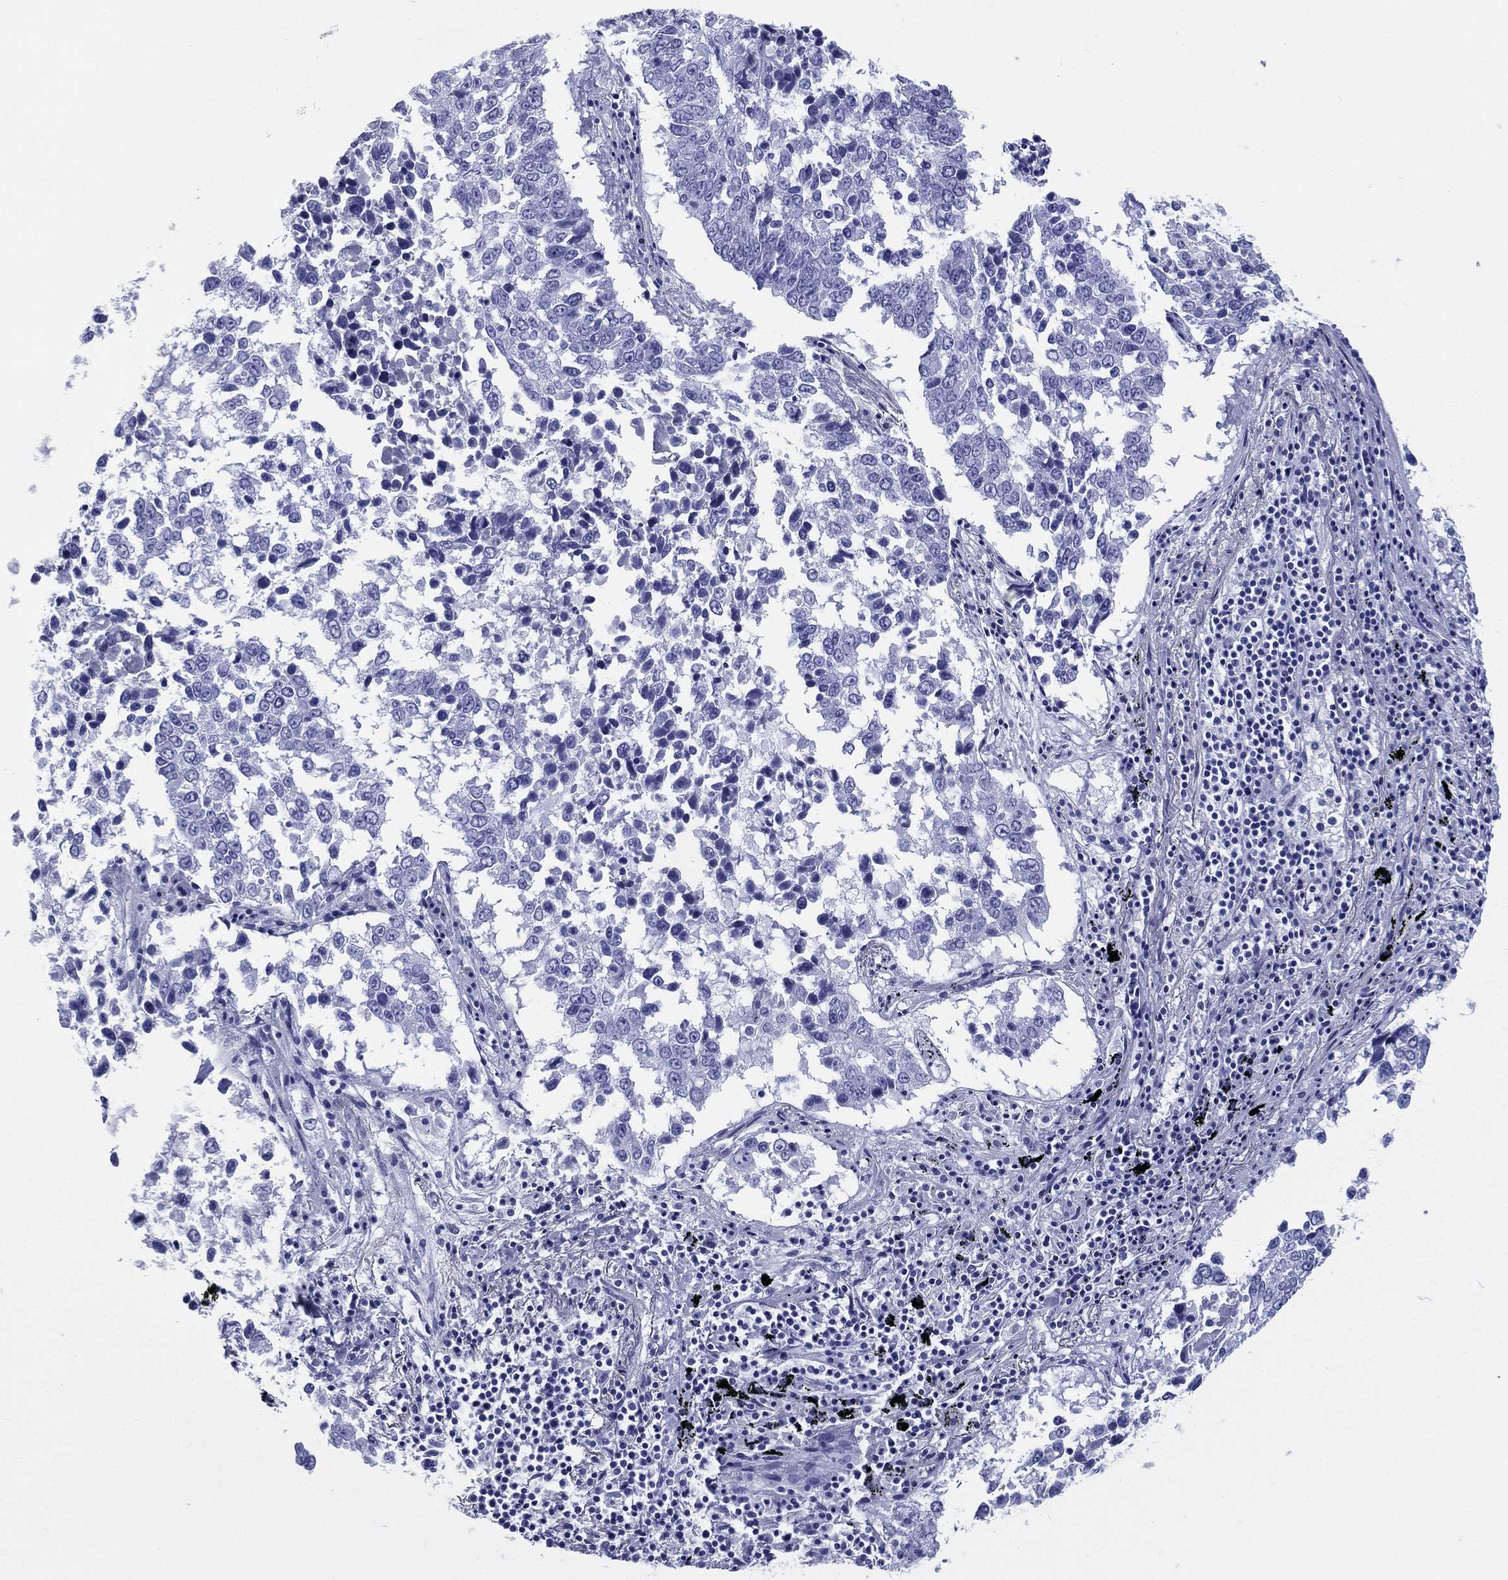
{"staining": {"intensity": "negative", "quantity": "none", "location": "none"}, "tissue": "lung cancer", "cell_type": "Tumor cells", "image_type": "cancer", "snomed": [{"axis": "morphology", "description": "Squamous cell carcinoma, NOS"}, {"axis": "topography", "description": "Lung"}], "caption": "Lung squamous cell carcinoma stained for a protein using IHC displays no expression tumor cells.", "gene": "RSPH4A", "patient": {"sex": "male", "age": 82}}